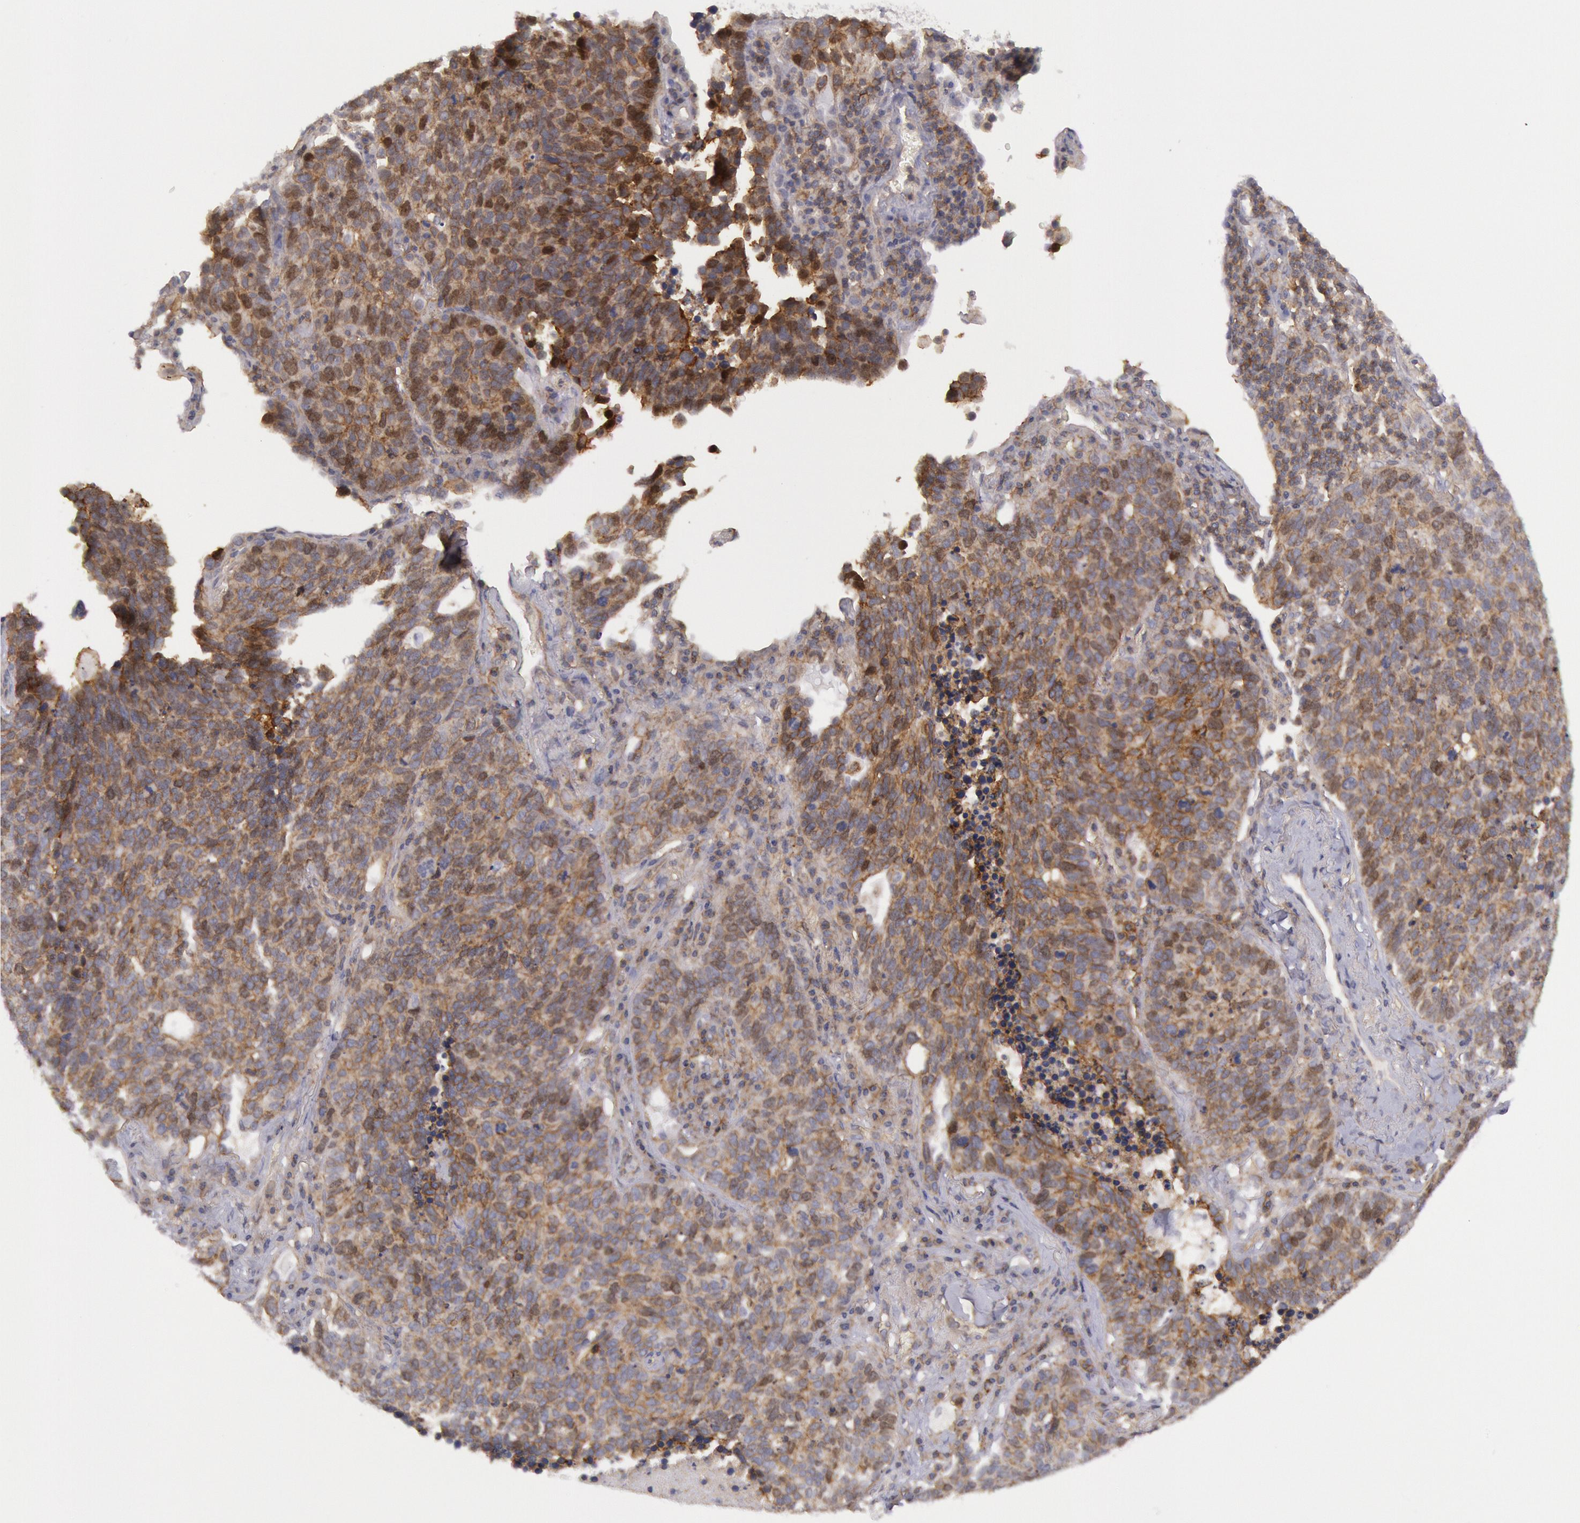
{"staining": {"intensity": "moderate", "quantity": ">75%", "location": "cytoplasmic/membranous"}, "tissue": "lung cancer", "cell_type": "Tumor cells", "image_type": "cancer", "snomed": [{"axis": "morphology", "description": "Neoplasm, malignant, NOS"}, {"axis": "topography", "description": "Lung"}], "caption": "This is a histology image of immunohistochemistry staining of lung cancer (neoplasm (malignant)), which shows moderate positivity in the cytoplasmic/membranous of tumor cells.", "gene": "STX4", "patient": {"sex": "female", "age": 75}}